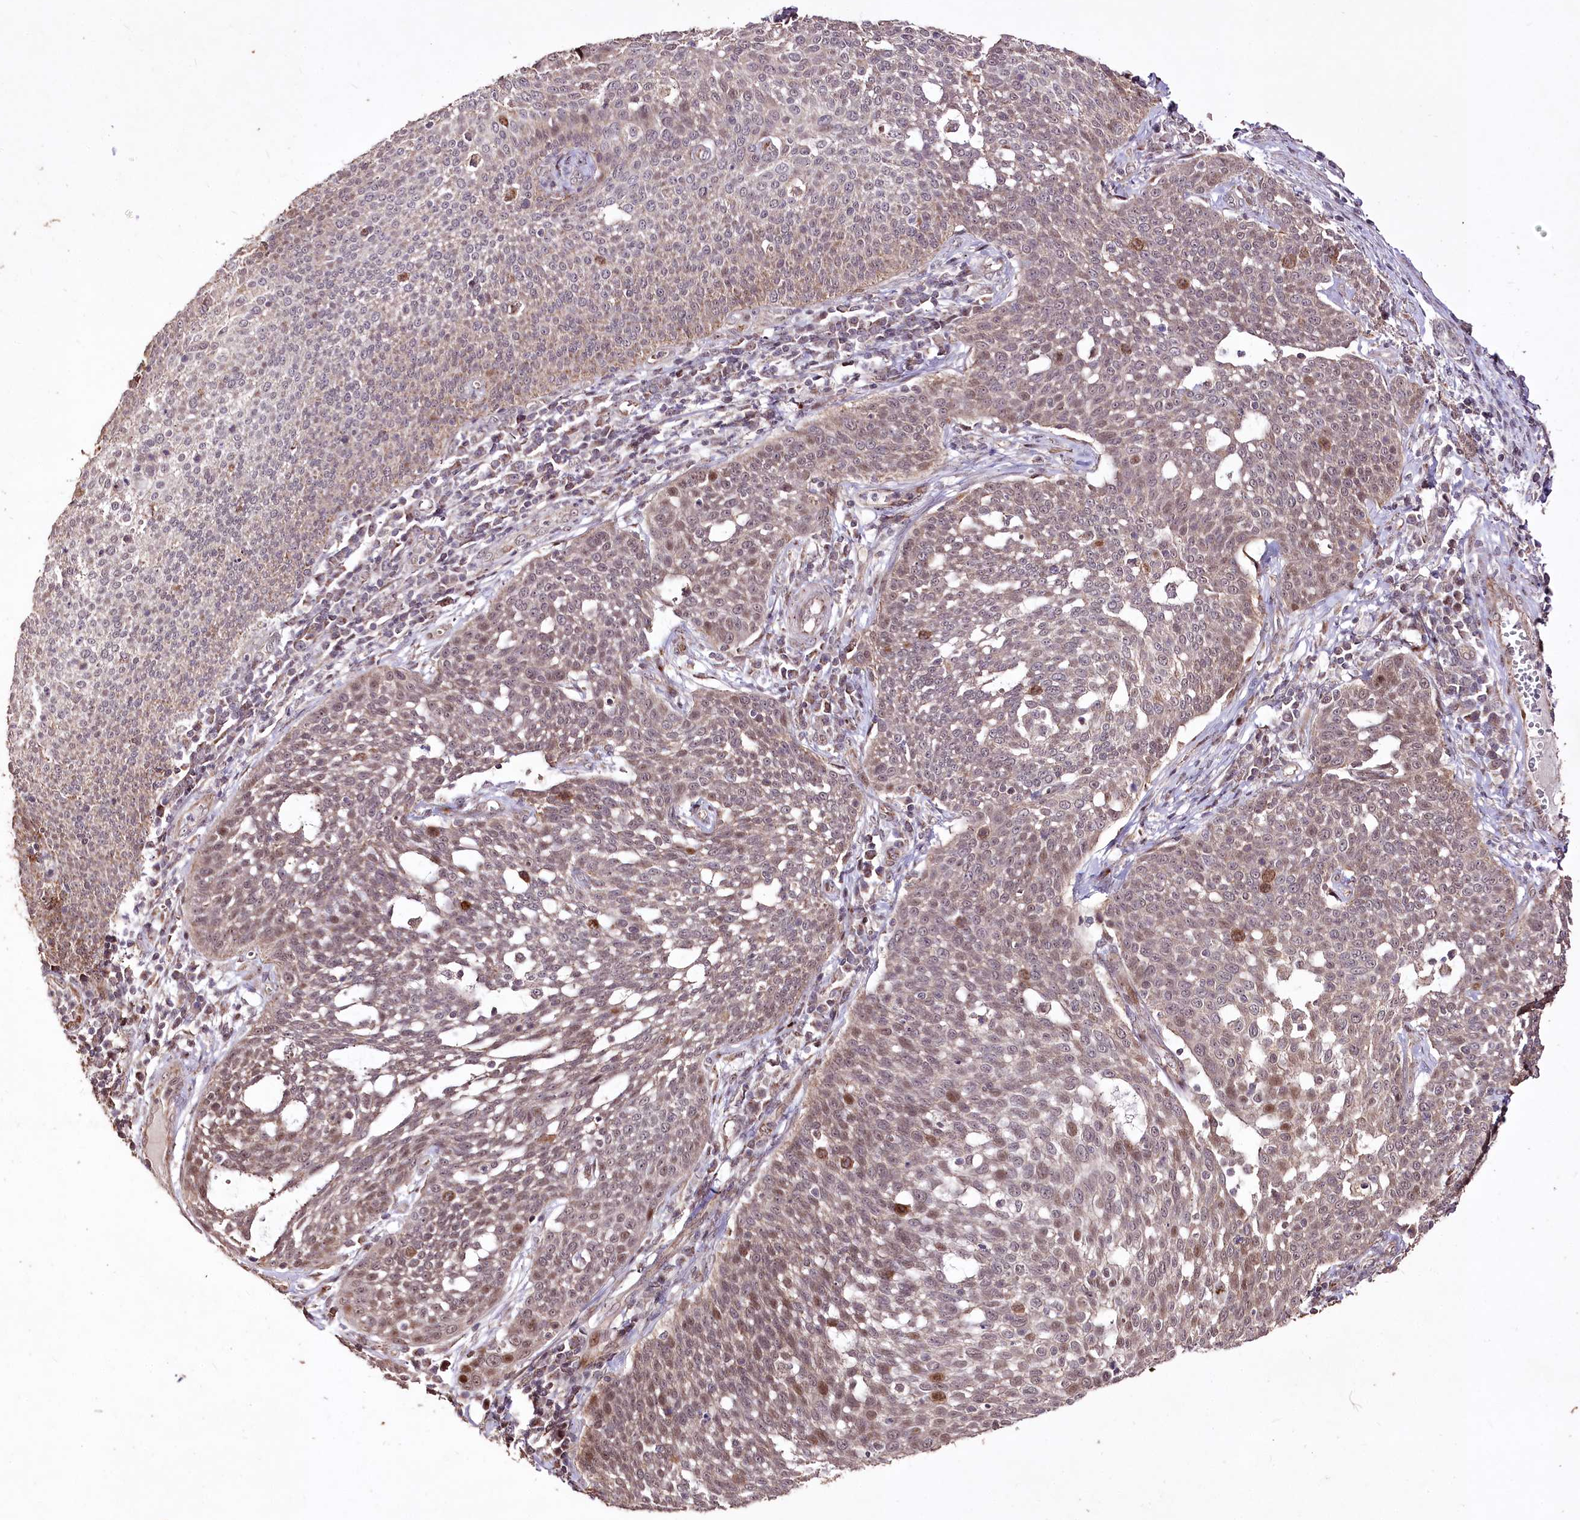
{"staining": {"intensity": "moderate", "quantity": "25%-75%", "location": "cytoplasmic/membranous,nuclear"}, "tissue": "cervical cancer", "cell_type": "Tumor cells", "image_type": "cancer", "snomed": [{"axis": "morphology", "description": "Squamous cell carcinoma, NOS"}, {"axis": "topography", "description": "Cervix"}], "caption": "IHC of cervical cancer (squamous cell carcinoma) exhibits medium levels of moderate cytoplasmic/membranous and nuclear expression in approximately 25%-75% of tumor cells.", "gene": "CARD19", "patient": {"sex": "female", "age": 34}}